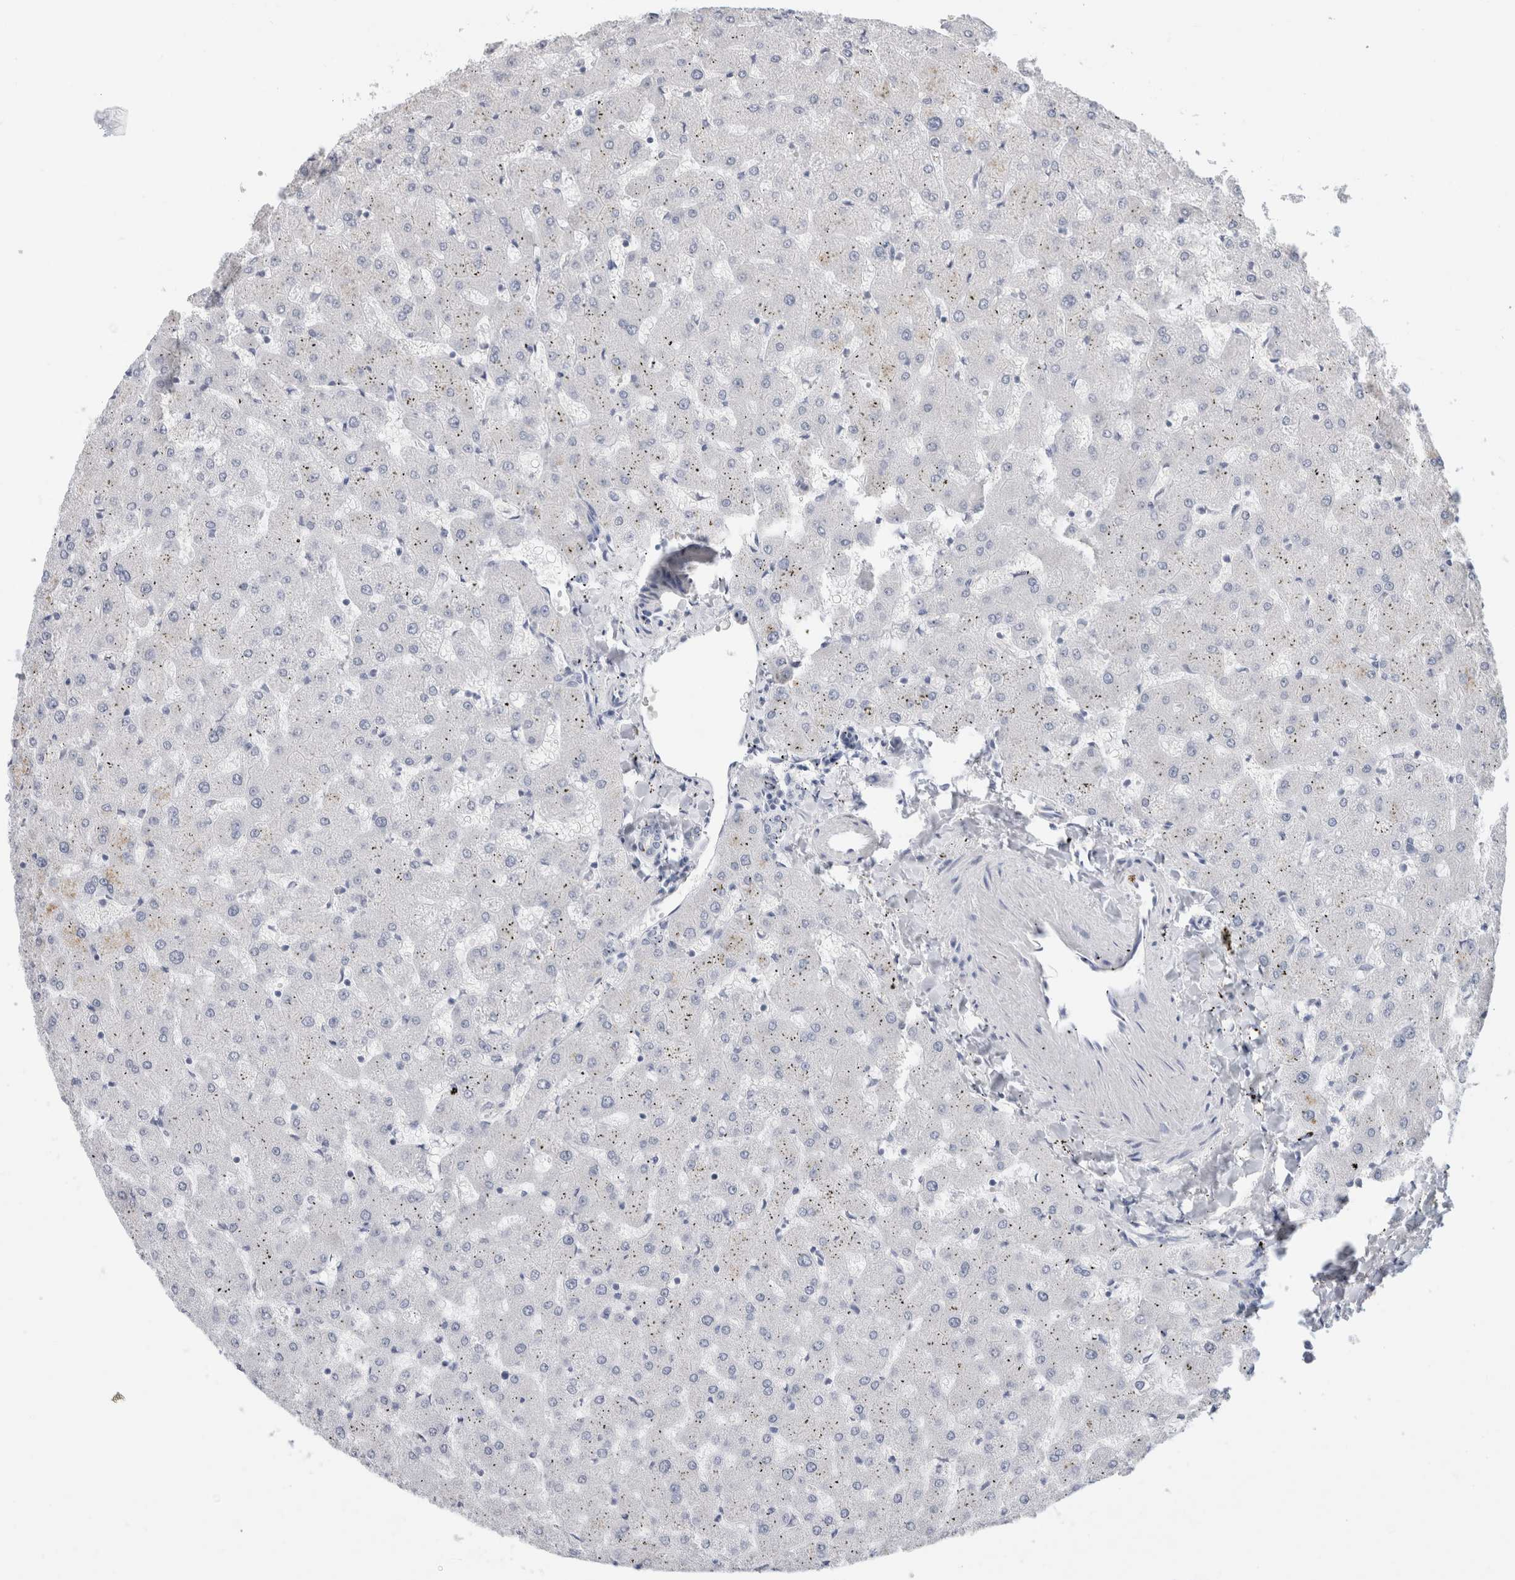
{"staining": {"intensity": "negative", "quantity": "none", "location": "none"}, "tissue": "liver", "cell_type": "Cholangiocytes", "image_type": "normal", "snomed": [{"axis": "morphology", "description": "Normal tissue, NOS"}, {"axis": "topography", "description": "Liver"}], "caption": "A histopathology image of liver stained for a protein displays no brown staining in cholangiocytes. Nuclei are stained in blue.", "gene": "BCAN", "patient": {"sex": "female", "age": 63}}